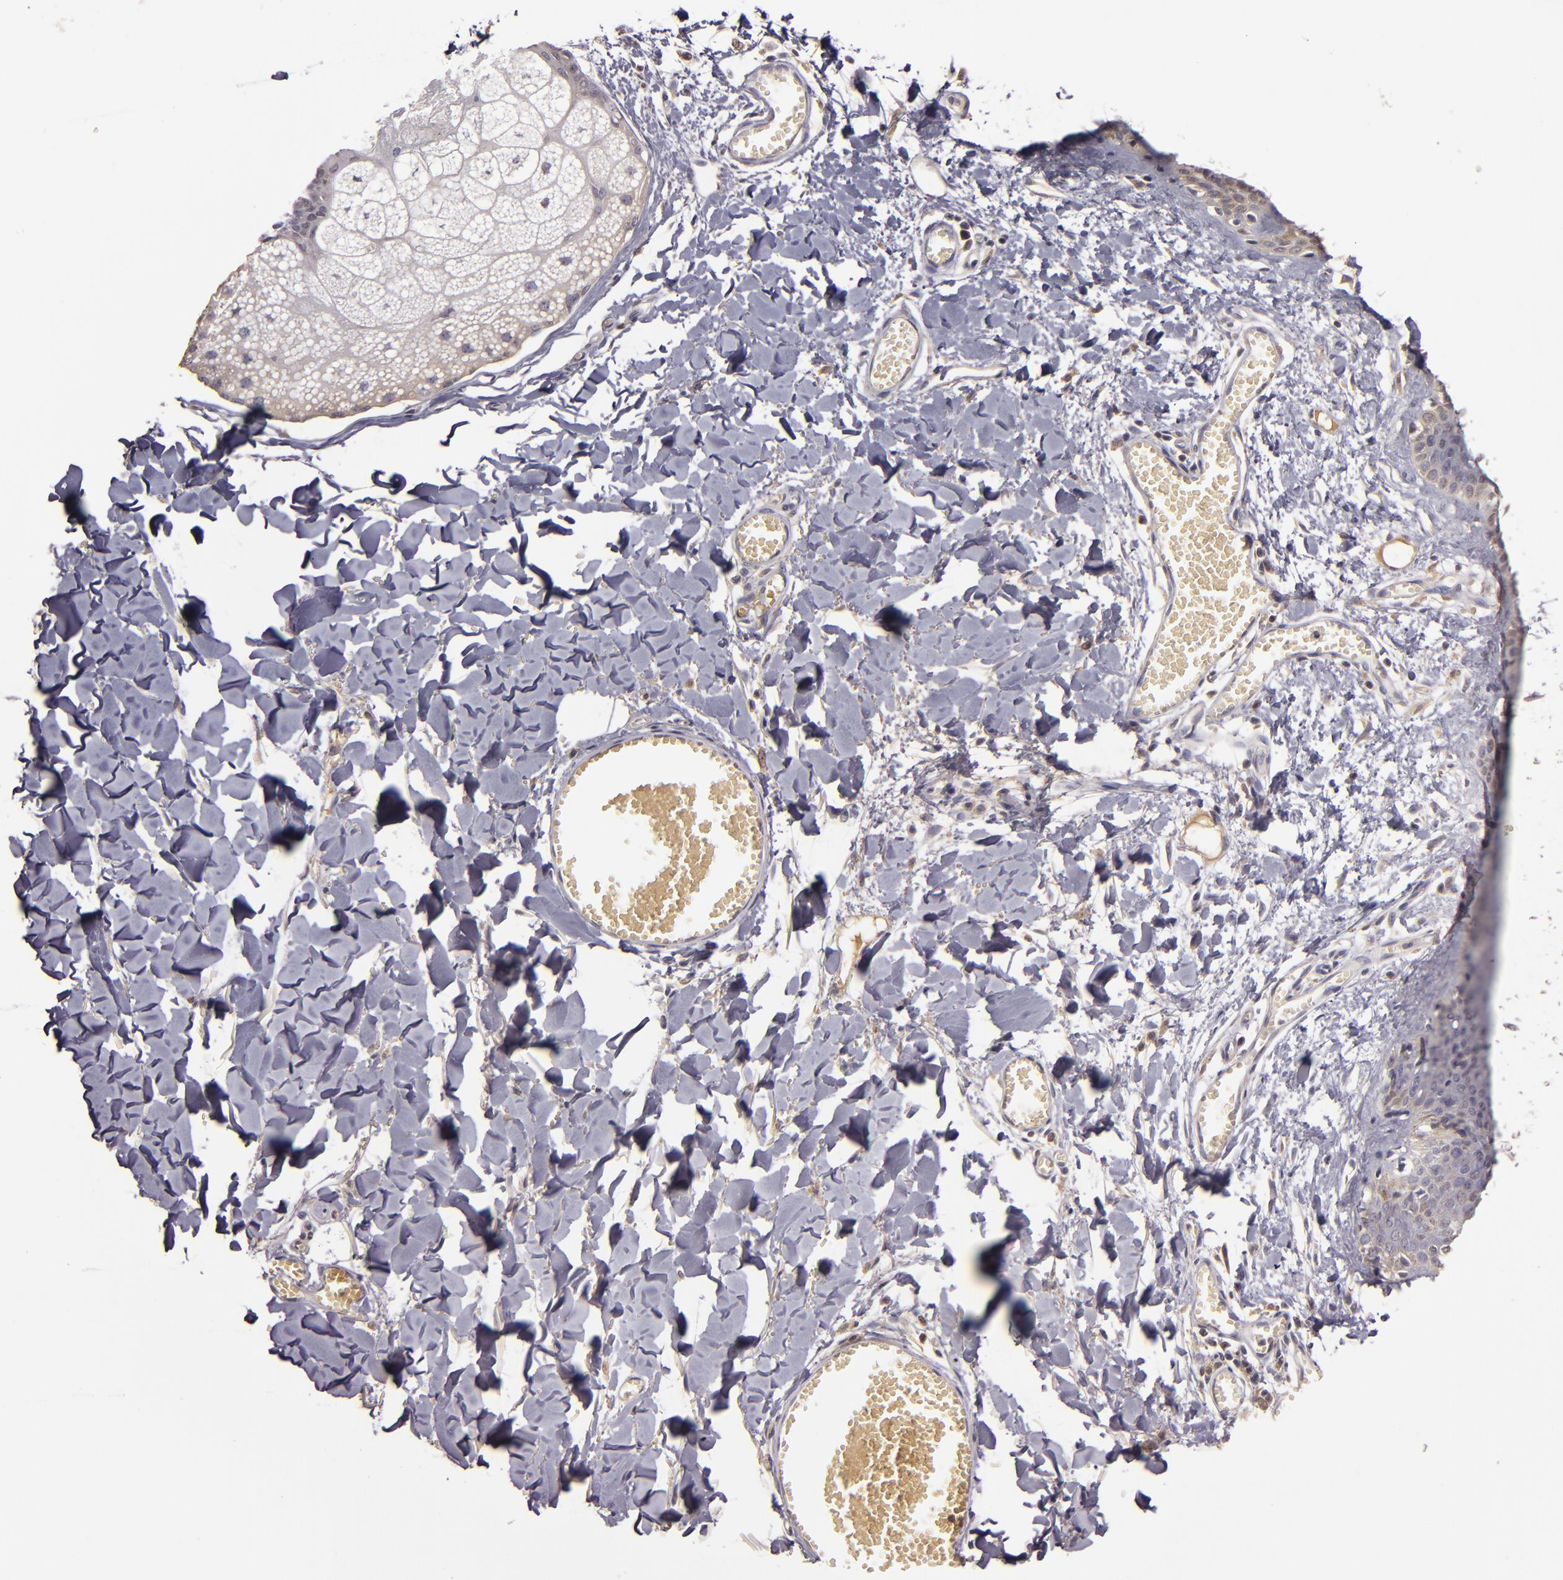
{"staining": {"intensity": "negative", "quantity": "none", "location": "none"}, "tissue": "skin", "cell_type": "Fibroblasts", "image_type": "normal", "snomed": [{"axis": "morphology", "description": "Normal tissue, NOS"}, {"axis": "morphology", "description": "Sarcoma, NOS"}, {"axis": "topography", "description": "Skin"}, {"axis": "topography", "description": "Soft tissue"}], "caption": "The histopathology image exhibits no staining of fibroblasts in benign skin.", "gene": "ABL1", "patient": {"sex": "female", "age": 51}}